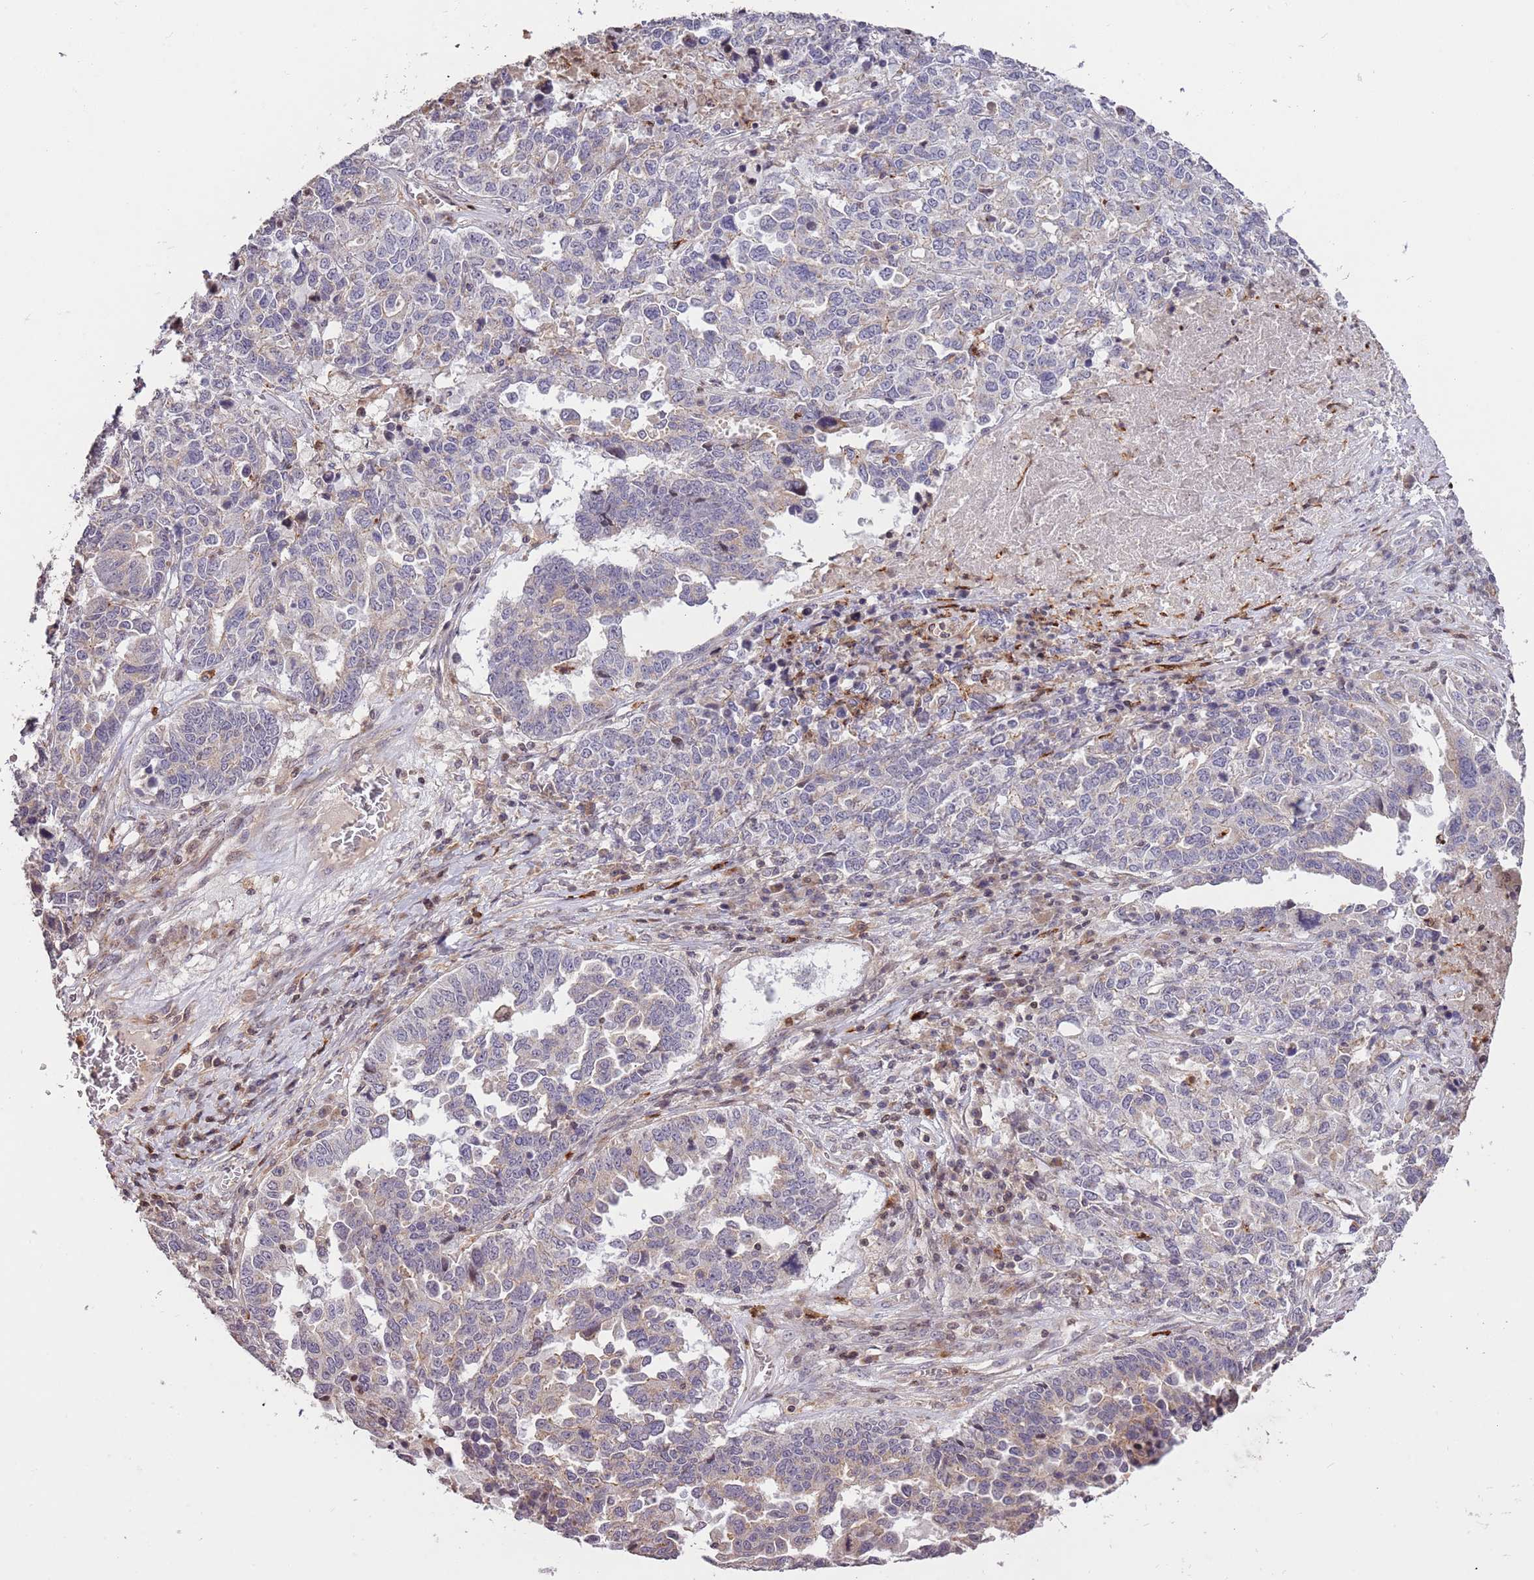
{"staining": {"intensity": "negative", "quantity": "none", "location": "none"}, "tissue": "ovarian cancer", "cell_type": "Tumor cells", "image_type": "cancer", "snomed": [{"axis": "morphology", "description": "Carcinoma, endometroid"}, {"axis": "topography", "description": "Ovary"}], "caption": "High magnification brightfield microscopy of ovarian cancer (endometroid carcinoma) stained with DAB (3,3'-diaminobenzidine) (brown) and counterstained with hematoxylin (blue): tumor cells show no significant staining. The staining was performed using DAB to visualize the protein expression in brown, while the nuclei were stained in blue with hematoxylin (Magnification: 20x).", "gene": "SLC16A4", "patient": {"sex": "female", "age": 62}}